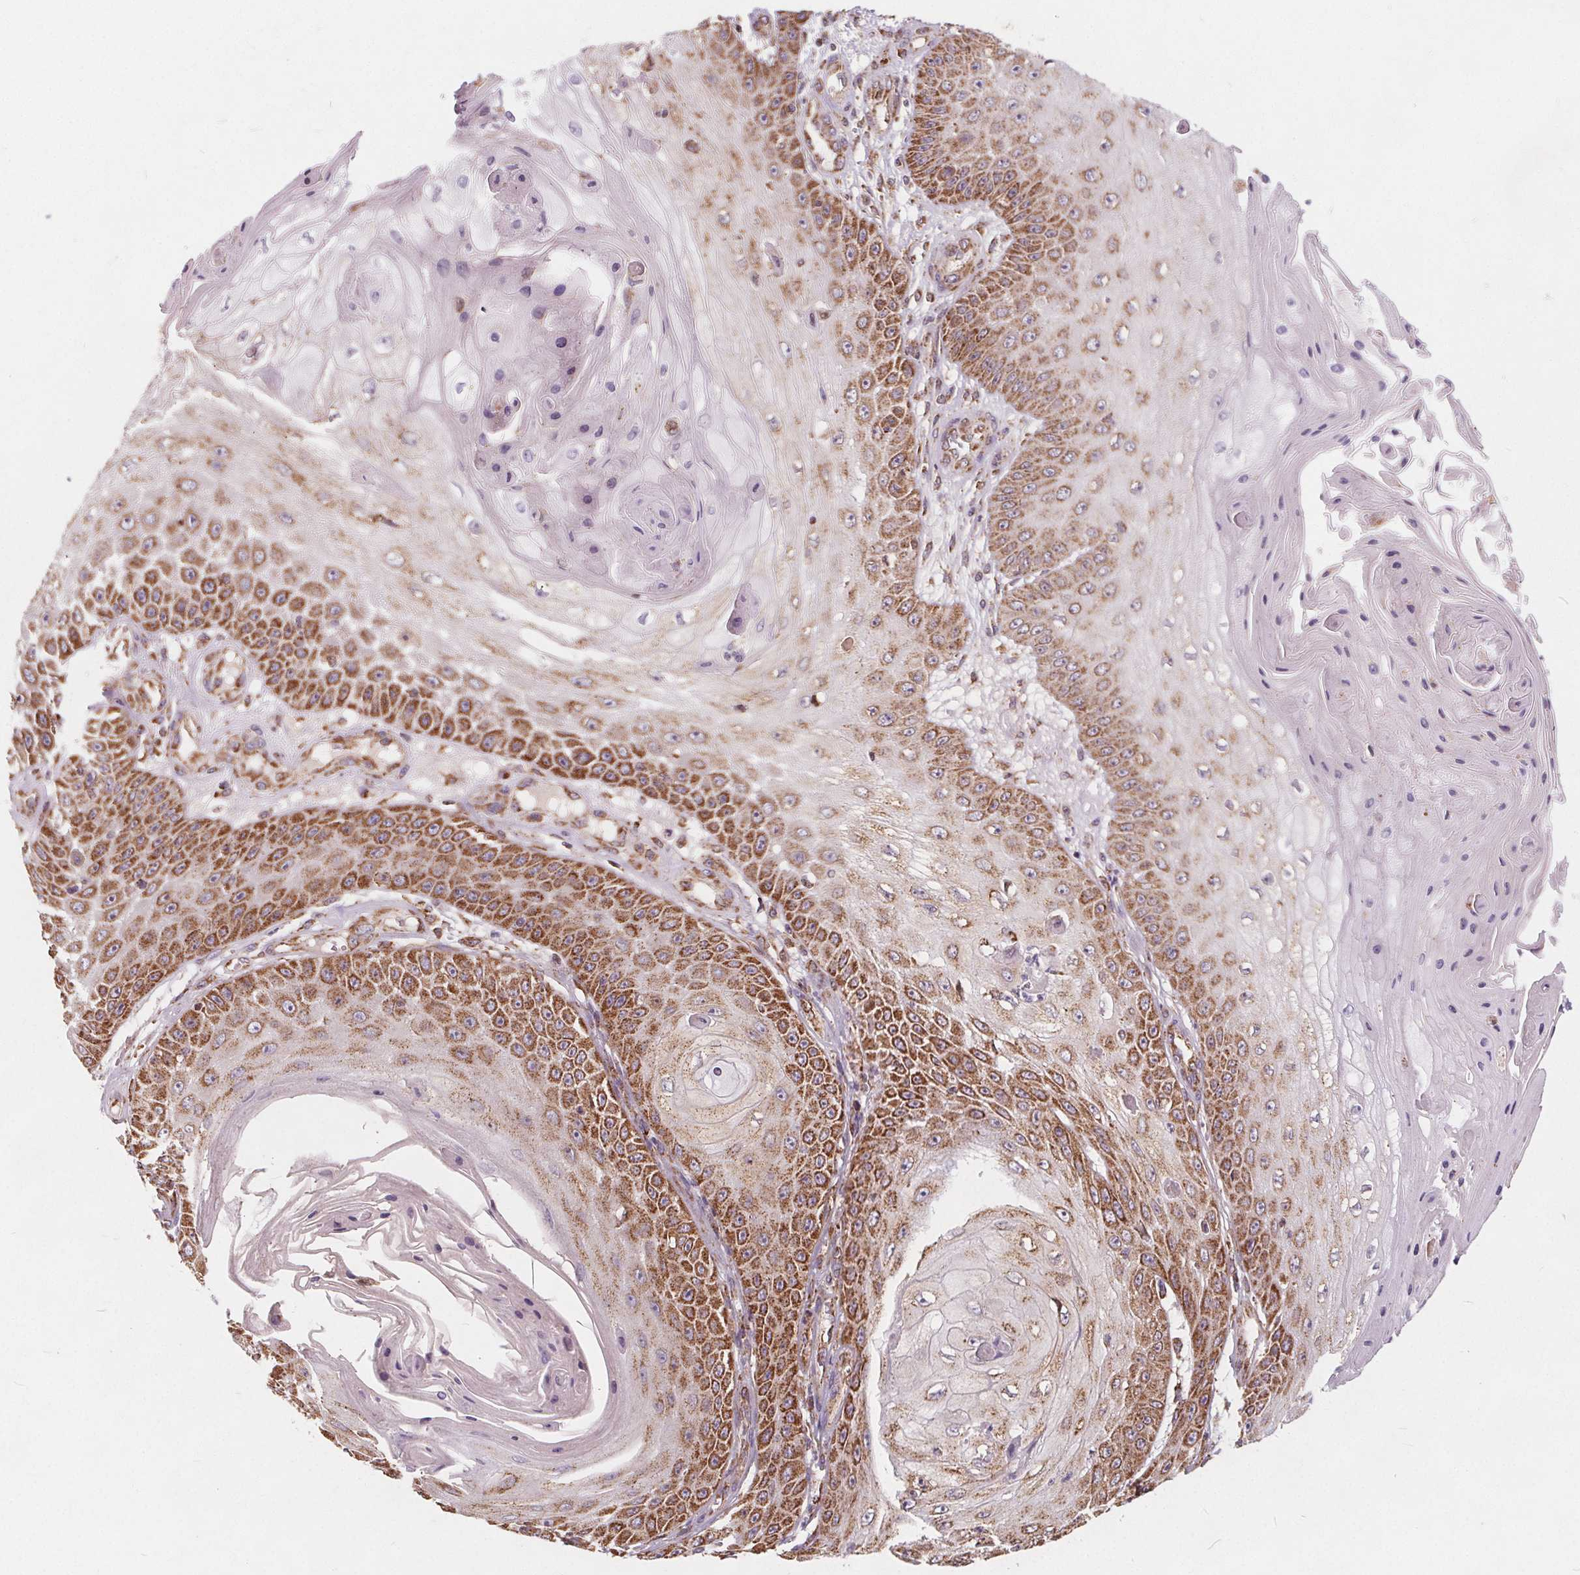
{"staining": {"intensity": "moderate", "quantity": ">75%", "location": "cytoplasmic/membranous"}, "tissue": "skin cancer", "cell_type": "Tumor cells", "image_type": "cancer", "snomed": [{"axis": "morphology", "description": "Squamous cell carcinoma, NOS"}, {"axis": "topography", "description": "Skin"}], "caption": "Immunohistochemistry (IHC) of skin squamous cell carcinoma reveals medium levels of moderate cytoplasmic/membranous expression in approximately >75% of tumor cells.", "gene": "PLSCR3", "patient": {"sex": "male", "age": 70}}